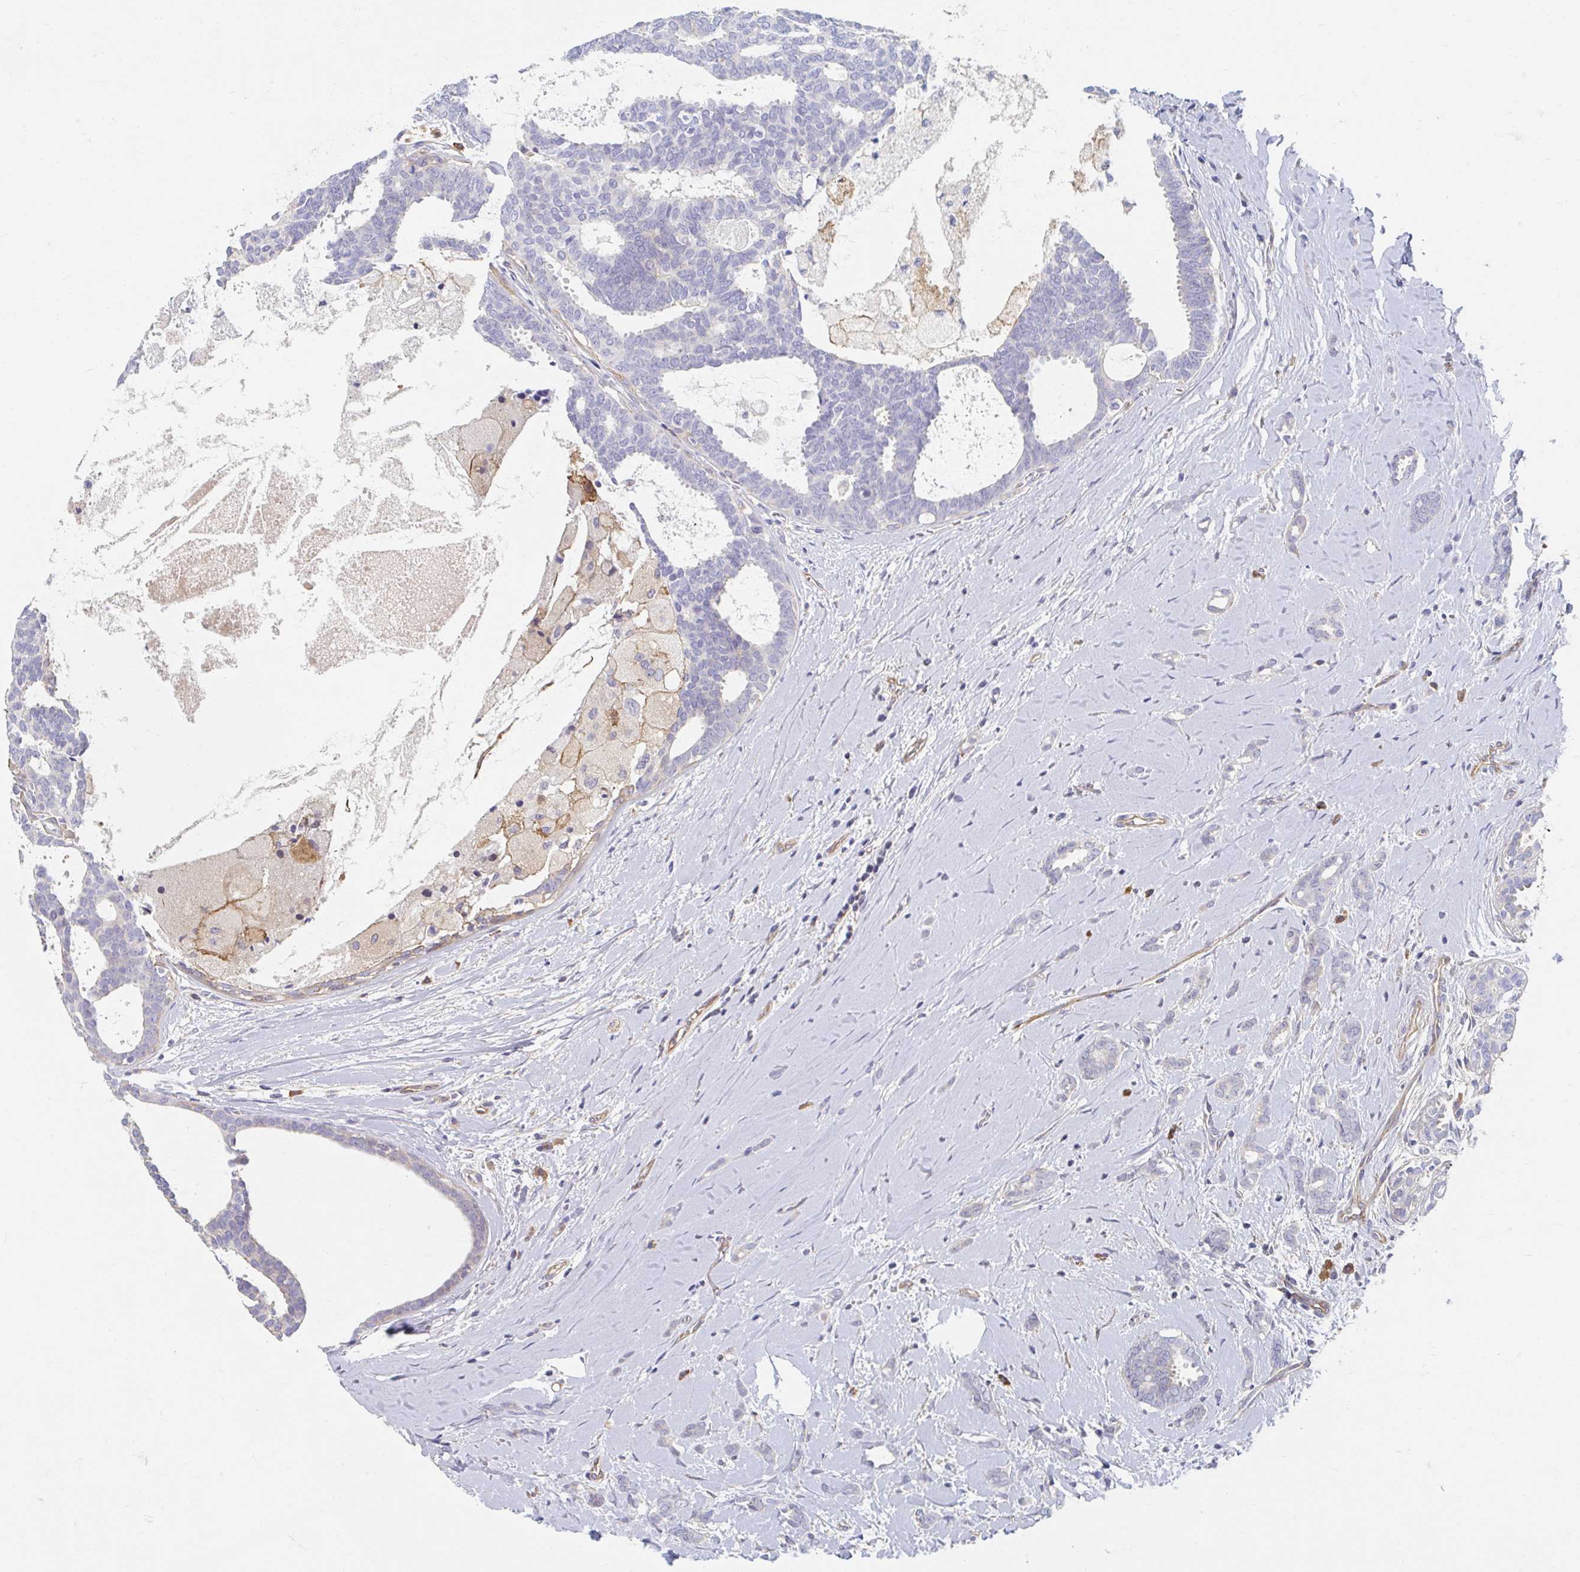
{"staining": {"intensity": "negative", "quantity": "none", "location": "none"}, "tissue": "breast cancer", "cell_type": "Tumor cells", "image_type": "cancer", "snomed": [{"axis": "morphology", "description": "Intraductal carcinoma, in situ"}, {"axis": "morphology", "description": "Duct carcinoma"}, {"axis": "morphology", "description": "Lobular carcinoma, in situ"}, {"axis": "topography", "description": "Breast"}], "caption": "Tumor cells show no significant protein staining in breast cancer (intraductal carcinoma).", "gene": "MYLK2", "patient": {"sex": "female", "age": 44}}